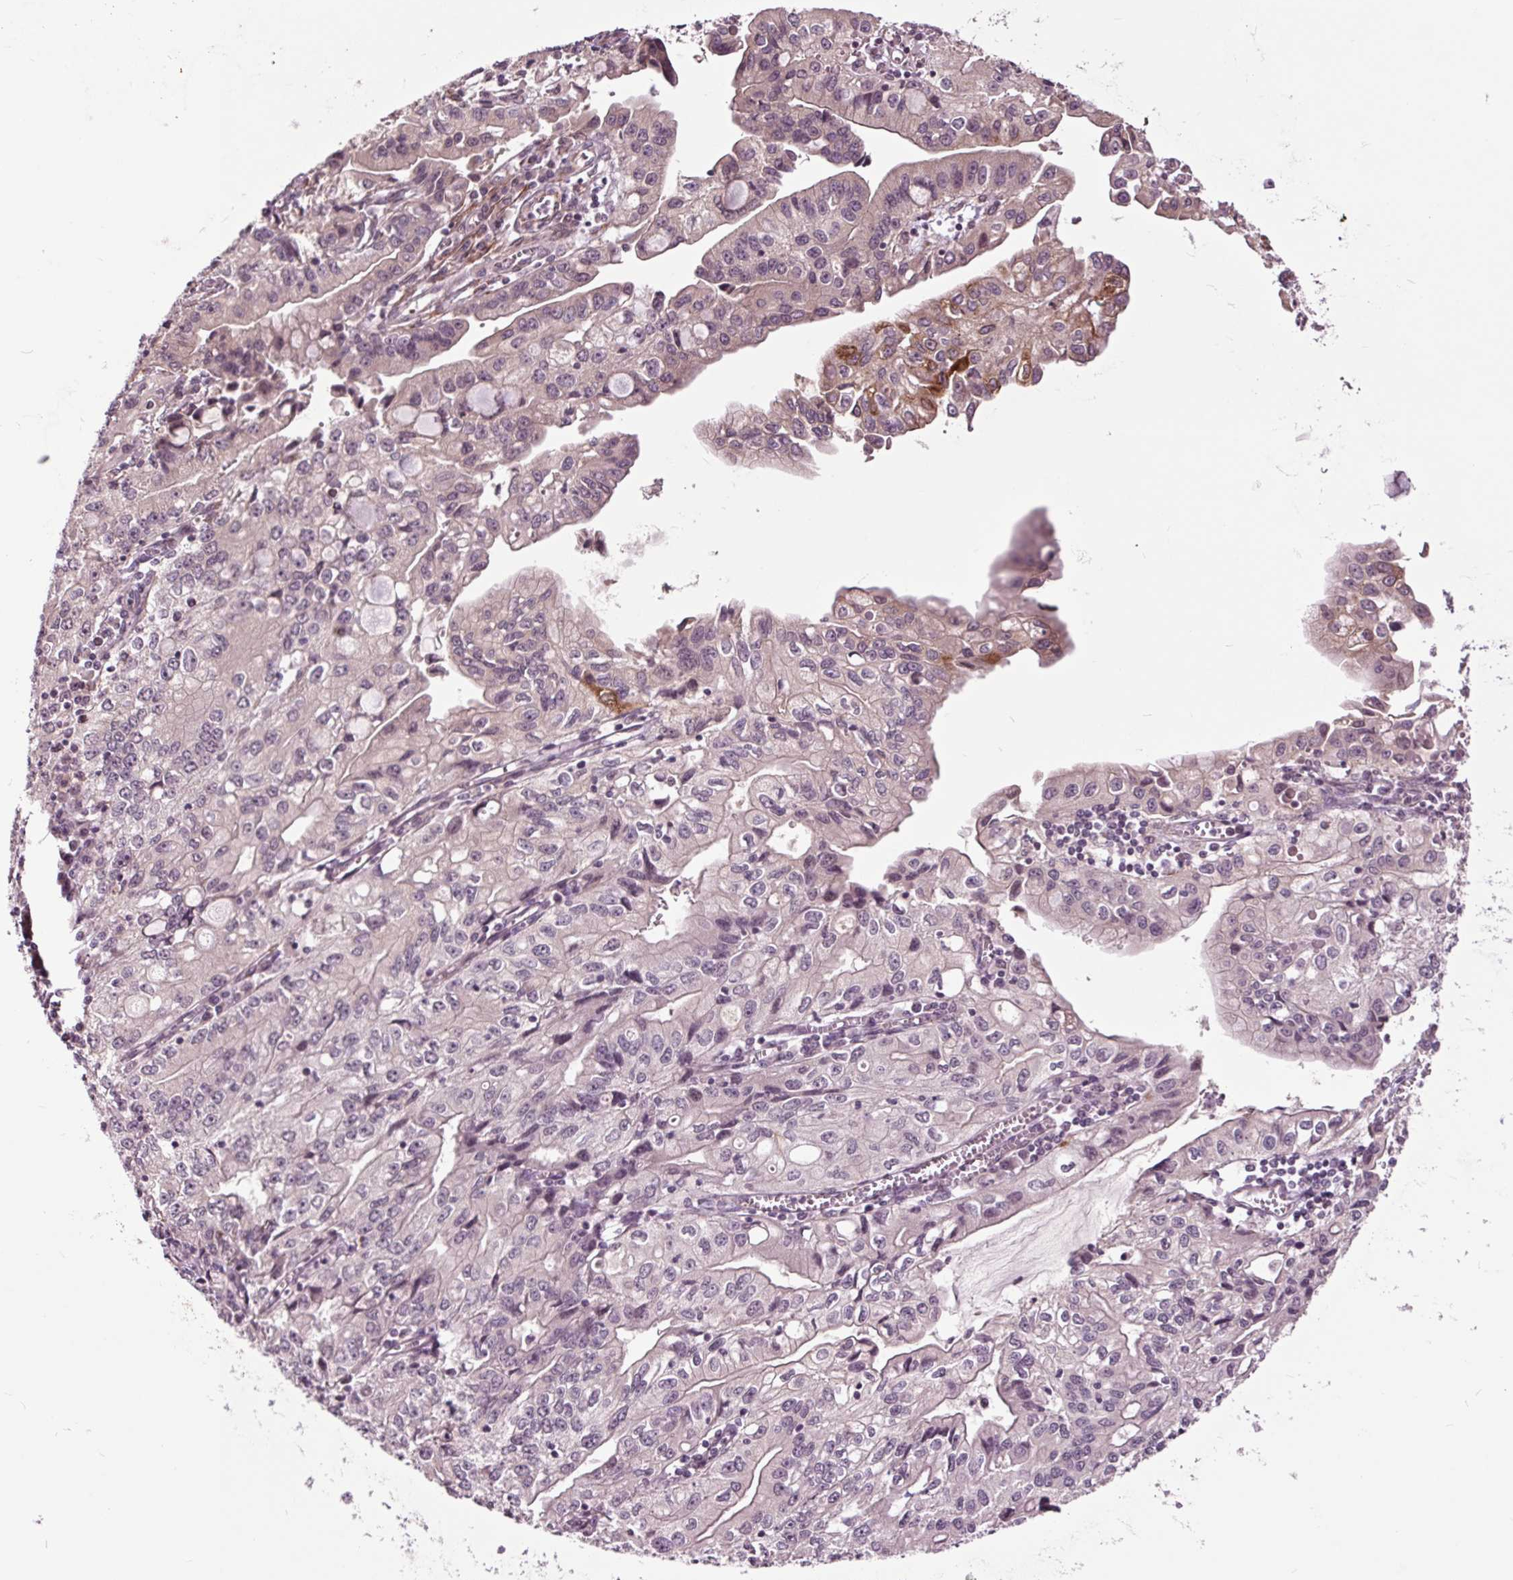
{"staining": {"intensity": "weak", "quantity": "<25%", "location": "cytoplasmic/membranous"}, "tissue": "stomach cancer", "cell_type": "Tumor cells", "image_type": "cancer", "snomed": [{"axis": "morphology", "description": "Adenocarcinoma, NOS"}, {"axis": "topography", "description": "Stomach, lower"}], "caption": "Tumor cells are negative for protein expression in human adenocarcinoma (stomach). (Brightfield microscopy of DAB (3,3'-diaminobenzidine) IHC at high magnification).", "gene": "HAUS5", "patient": {"sex": "female", "age": 72}}